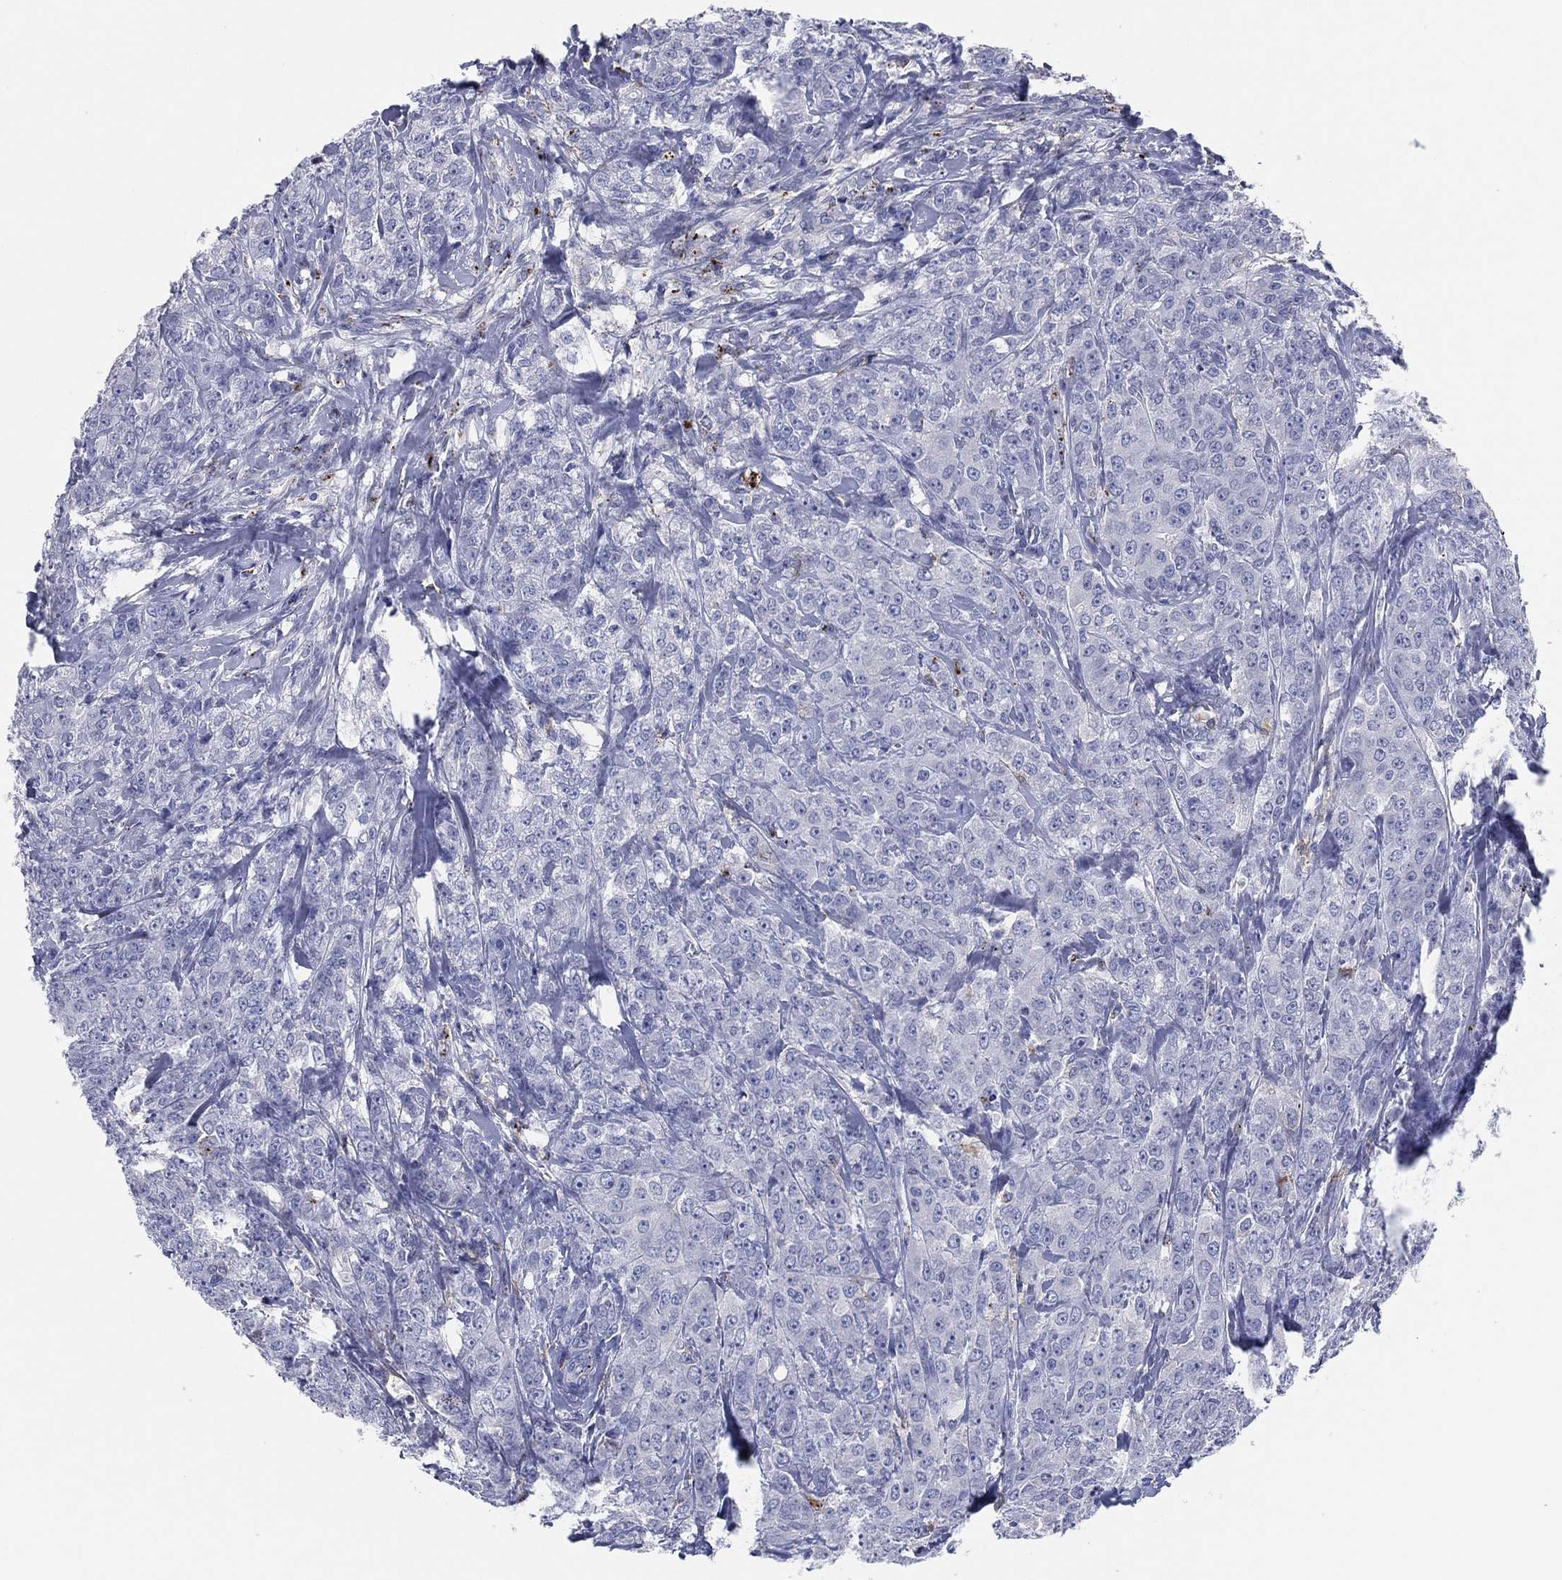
{"staining": {"intensity": "negative", "quantity": "none", "location": "none"}, "tissue": "breast cancer", "cell_type": "Tumor cells", "image_type": "cancer", "snomed": [{"axis": "morphology", "description": "Duct carcinoma"}, {"axis": "topography", "description": "Breast"}], "caption": "Immunohistochemistry (IHC) histopathology image of neoplastic tissue: breast cancer (invasive ductal carcinoma) stained with DAB (3,3'-diaminobenzidine) shows no significant protein positivity in tumor cells.", "gene": "PLAC8", "patient": {"sex": "female", "age": 43}}